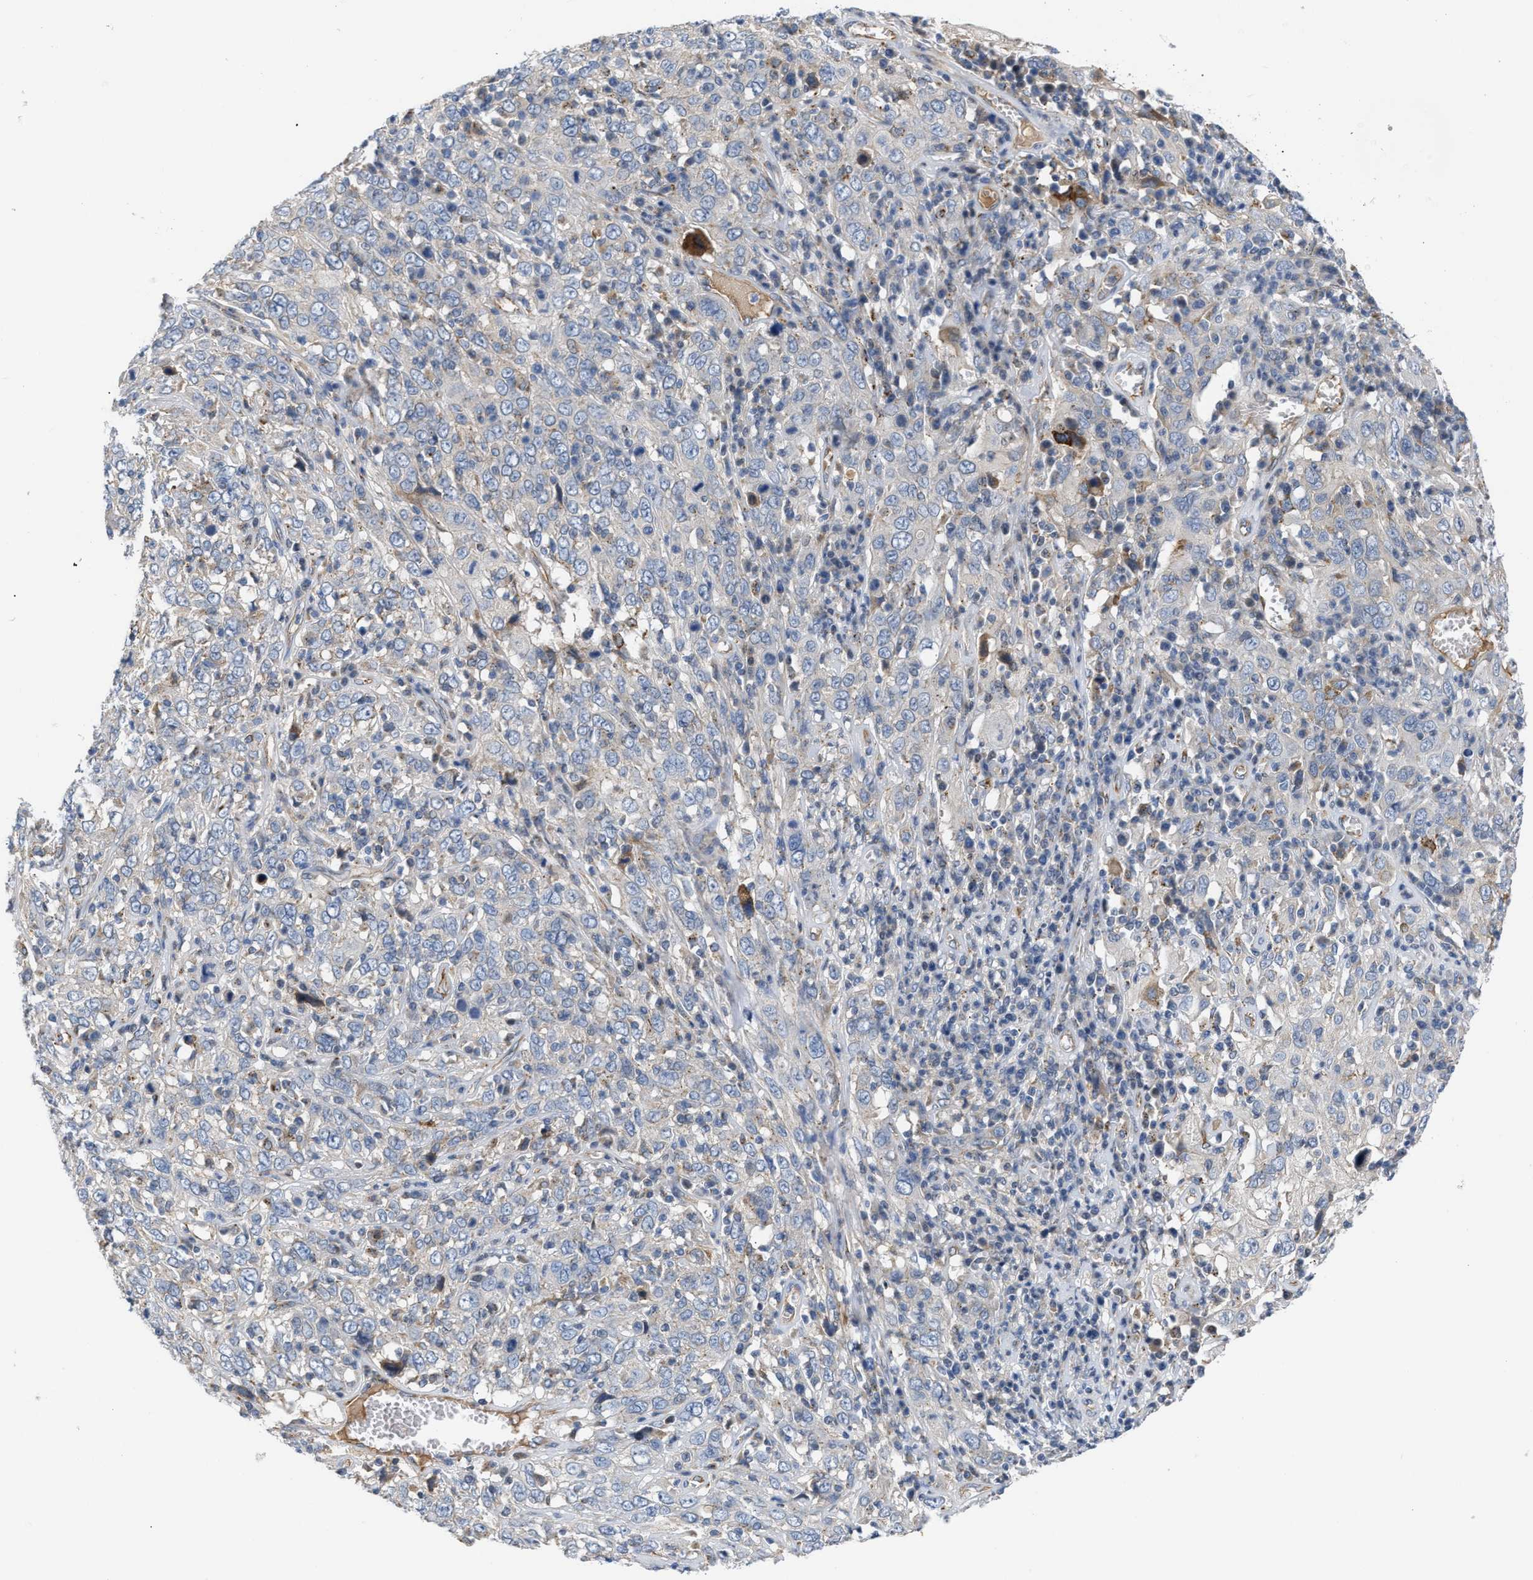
{"staining": {"intensity": "negative", "quantity": "none", "location": "none"}, "tissue": "cervical cancer", "cell_type": "Tumor cells", "image_type": "cancer", "snomed": [{"axis": "morphology", "description": "Squamous cell carcinoma, NOS"}, {"axis": "topography", "description": "Cervix"}], "caption": "Tumor cells are negative for brown protein staining in cervical cancer (squamous cell carcinoma). (Stains: DAB (3,3'-diaminobenzidine) immunohistochemistry with hematoxylin counter stain, Microscopy: brightfield microscopy at high magnification).", "gene": "TFPI", "patient": {"sex": "female", "age": 46}}